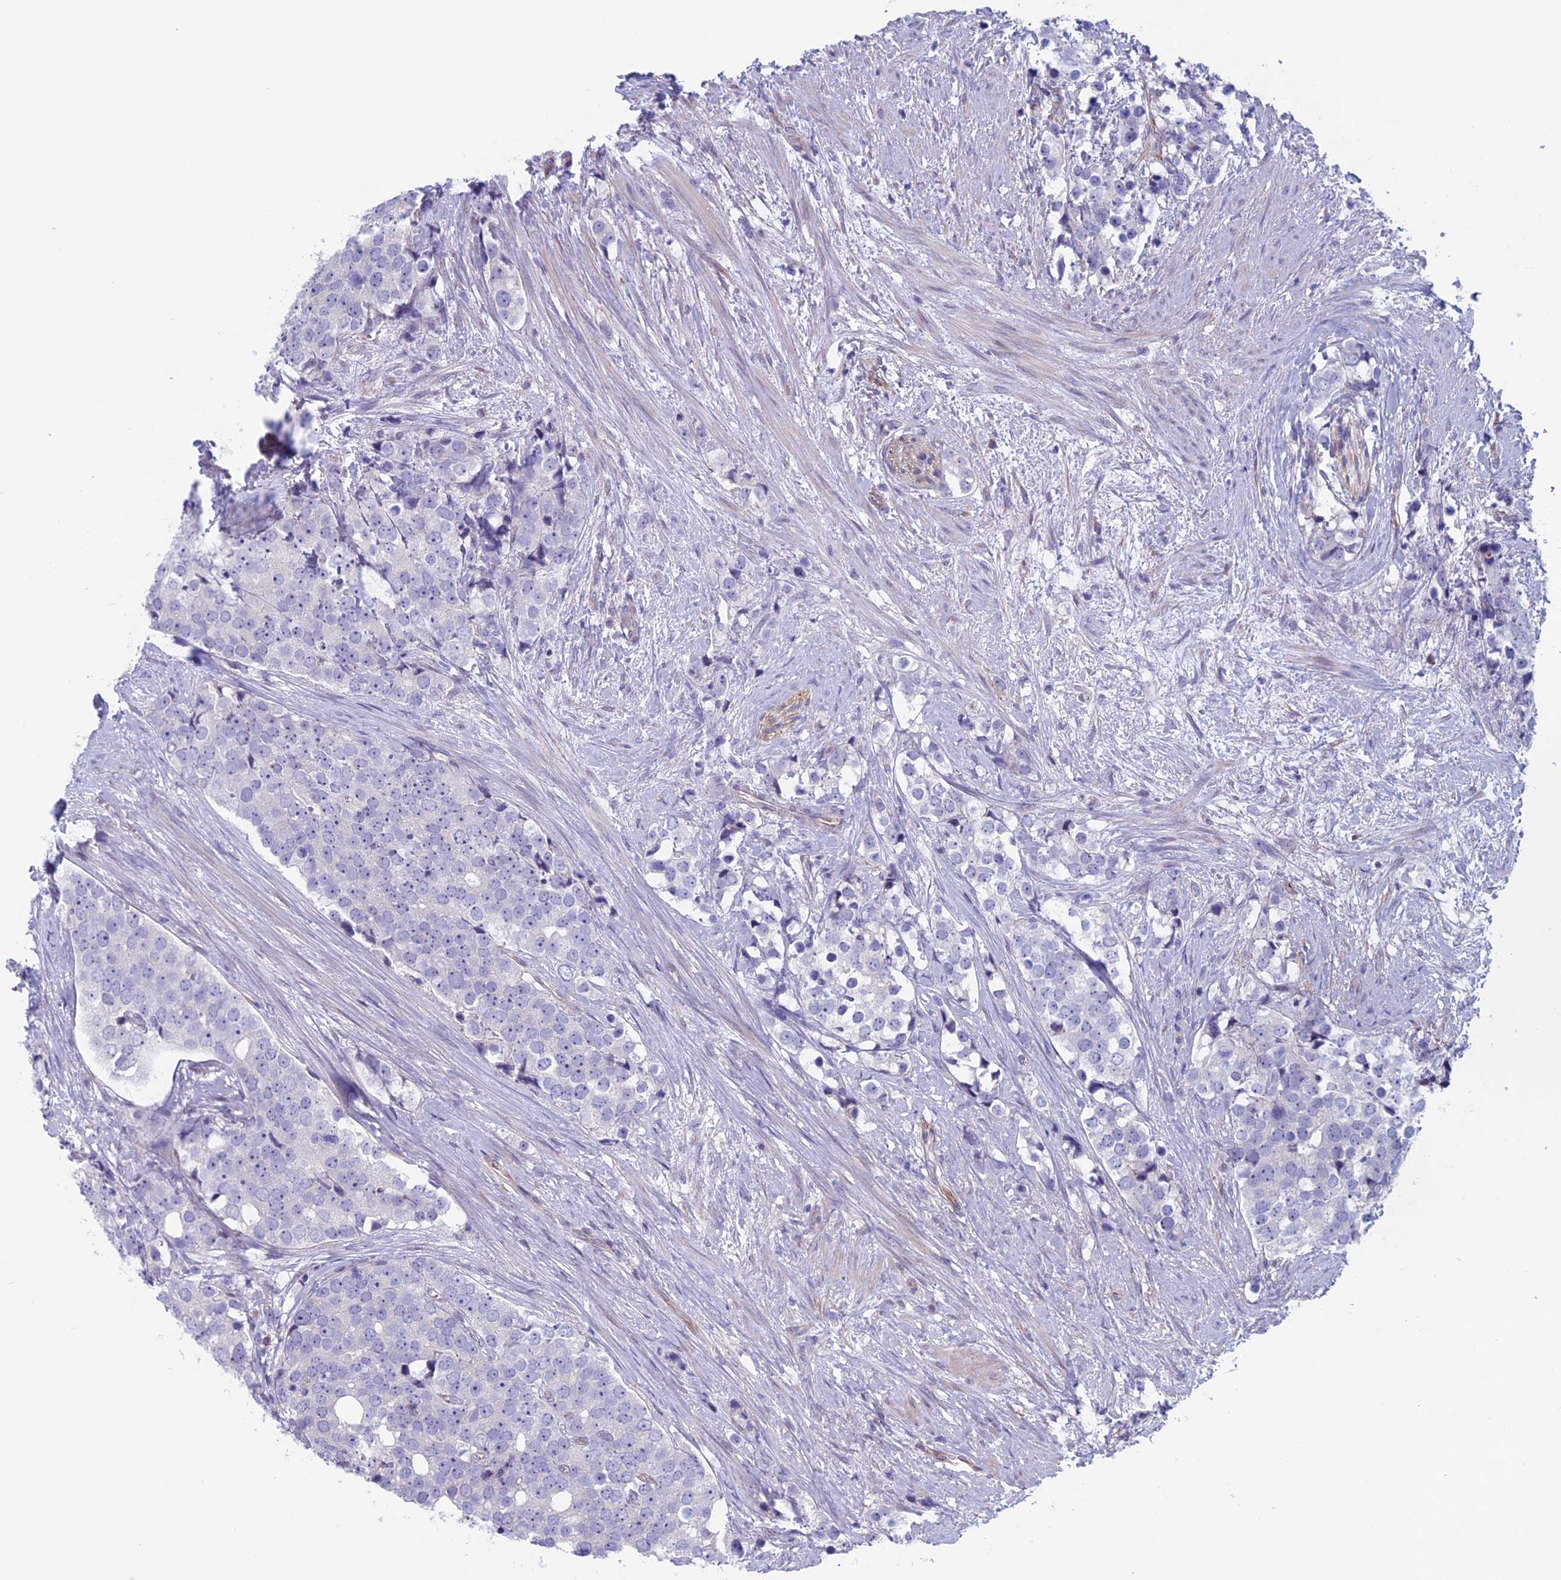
{"staining": {"intensity": "negative", "quantity": "none", "location": "none"}, "tissue": "prostate cancer", "cell_type": "Tumor cells", "image_type": "cancer", "snomed": [{"axis": "morphology", "description": "Adenocarcinoma, High grade"}, {"axis": "topography", "description": "Prostate"}], "caption": "The histopathology image reveals no staining of tumor cells in high-grade adenocarcinoma (prostate).", "gene": "BCL2L10", "patient": {"sex": "male", "age": 49}}